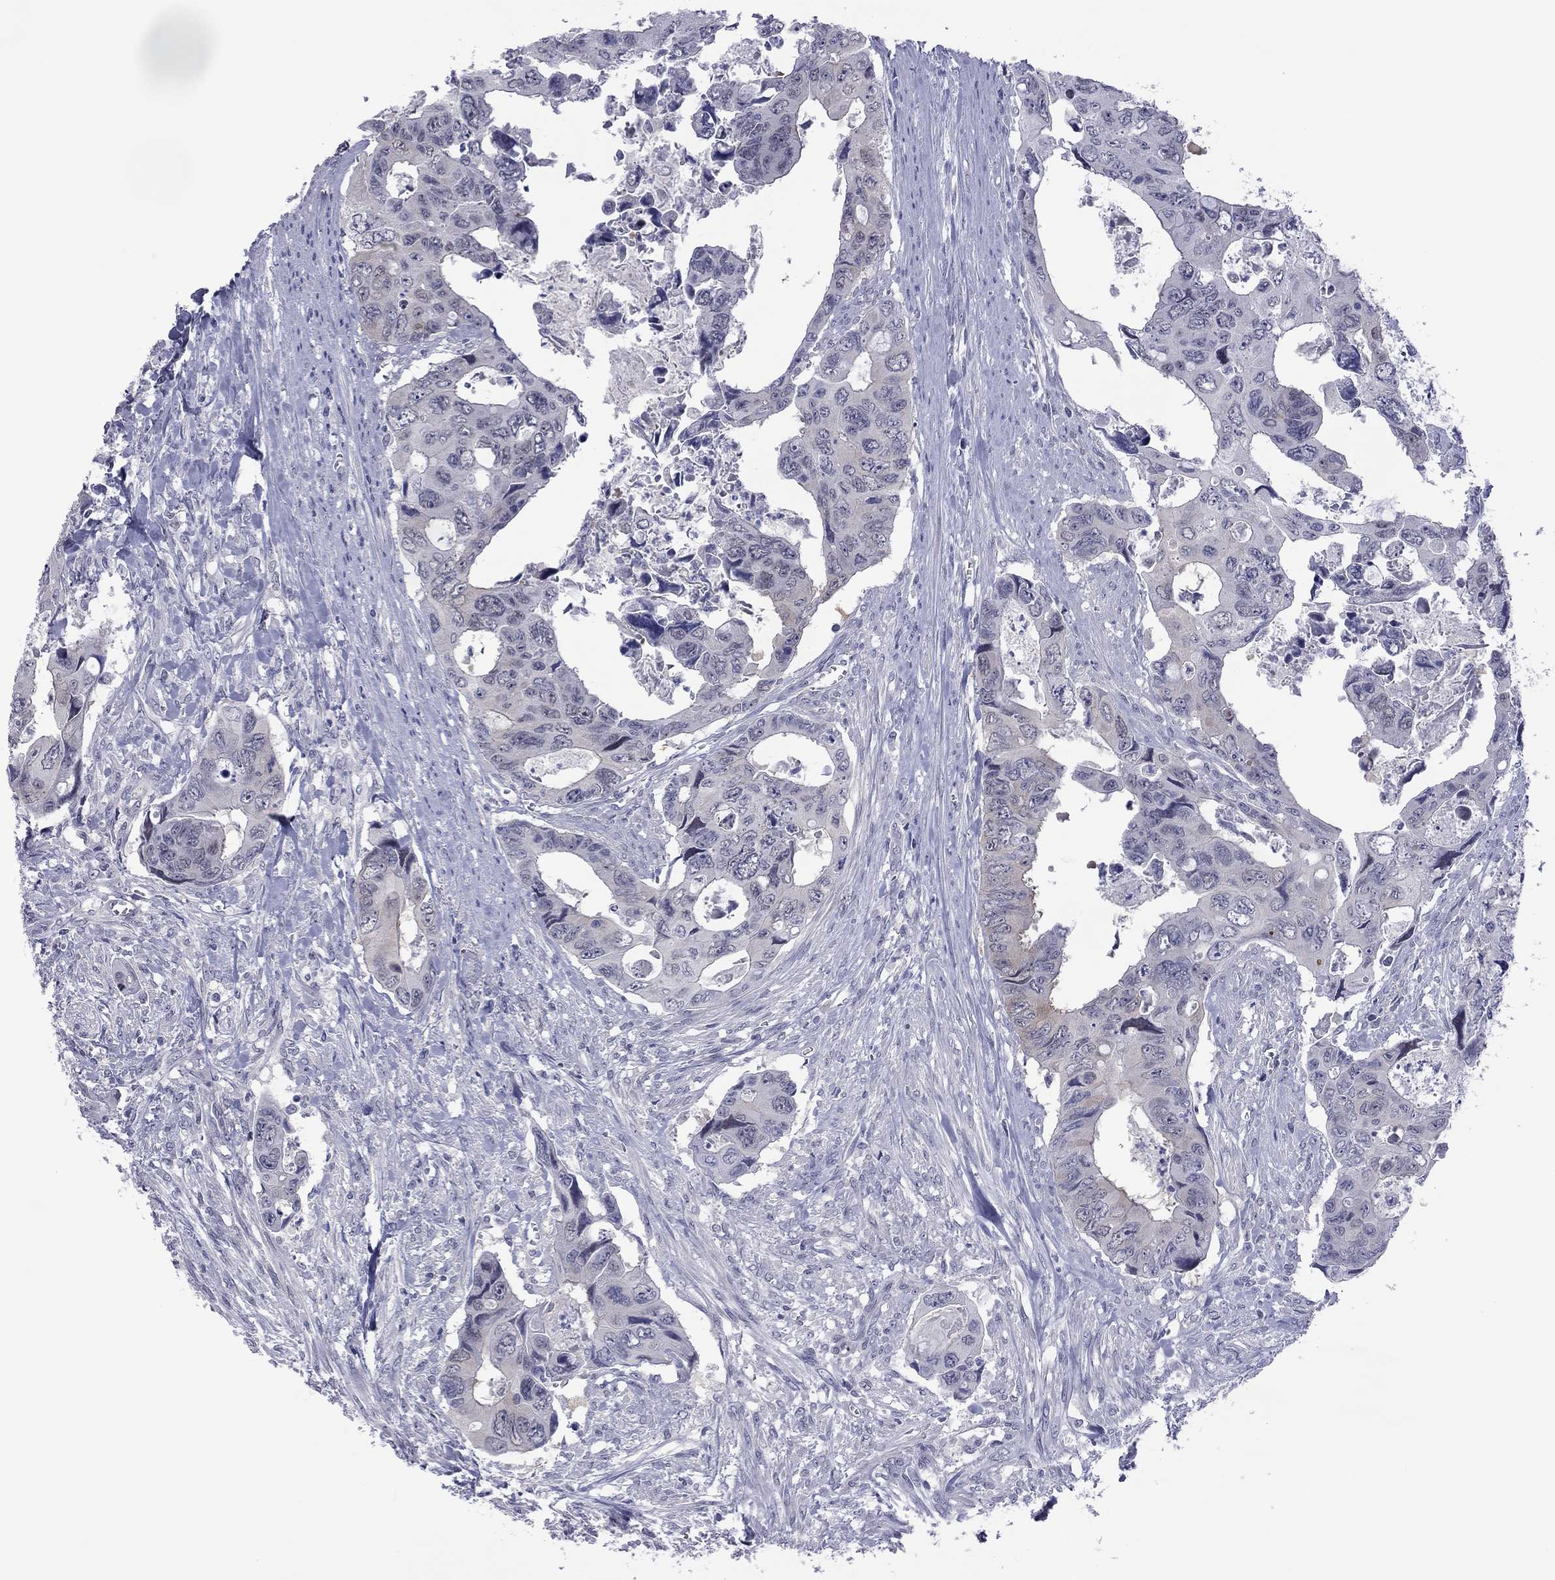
{"staining": {"intensity": "negative", "quantity": "none", "location": "none"}, "tissue": "colorectal cancer", "cell_type": "Tumor cells", "image_type": "cancer", "snomed": [{"axis": "morphology", "description": "Adenocarcinoma, NOS"}, {"axis": "topography", "description": "Rectum"}], "caption": "Immunohistochemistry (IHC) image of colorectal adenocarcinoma stained for a protein (brown), which reveals no expression in tumor cells.", "gene": "POU5F2", "patient": {"sex": "male", "age": 62}}